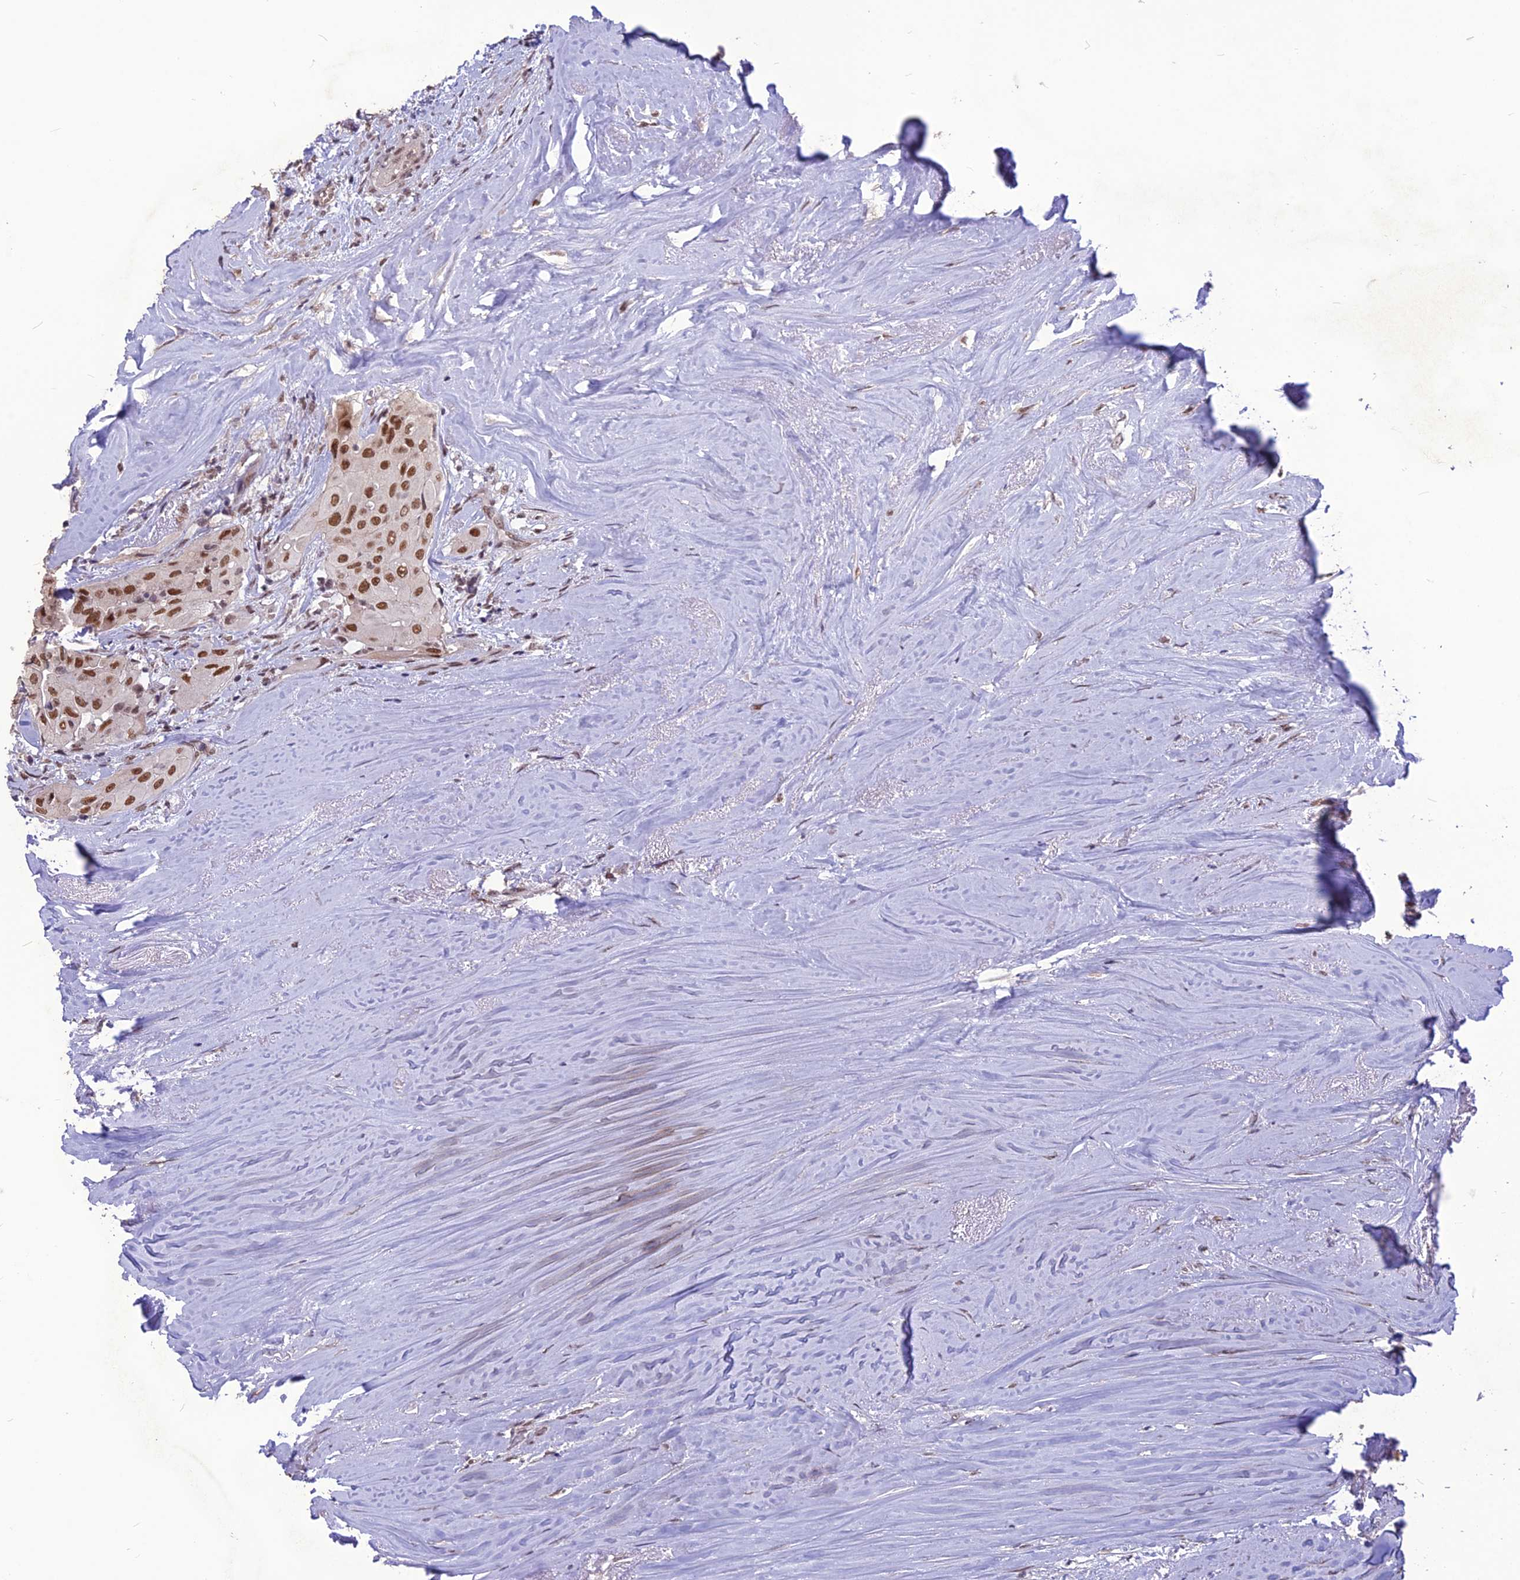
{"staining": {"intensity": "moderate", "quantity": ">75%", "location": "nuclear"}, "tissue": "thyroid cancer", "cell_type": "Tumor cells", "image_type": "cancer", "snomed": [{"axis": "morphology", "description": "Papillary adenocarcinoma, NOS"}, {"axis": "topography", "description": "Thyroid gland"}], "caption": "Thyroid cancer (papillary adenocarcinoma) stained with a protein marker shows moderate staining in tumor cells.", "gene": "DIS3", "patient": {"sex": "female", "age": 59}}